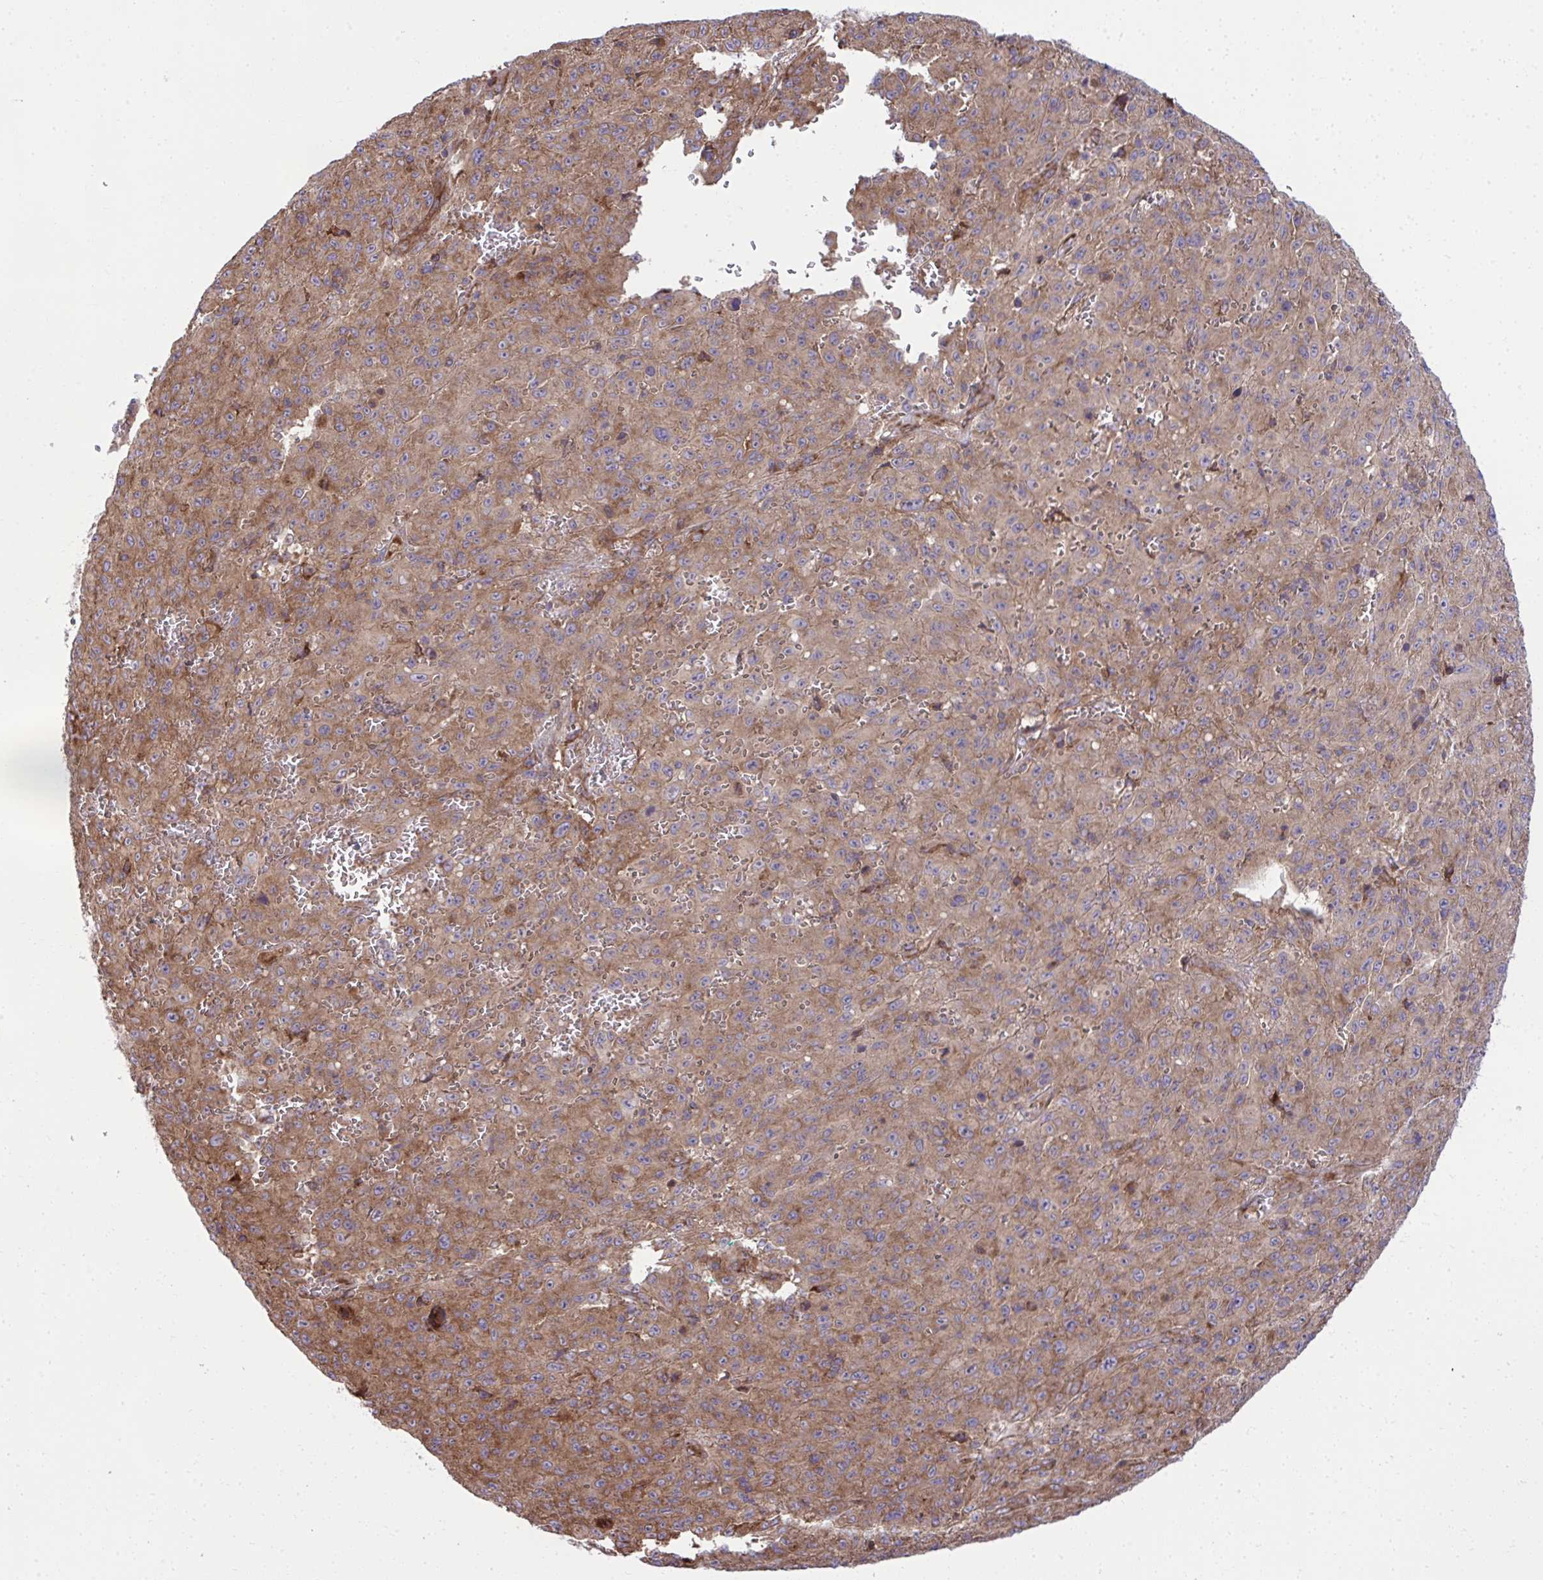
{"staining": {"intensity": "weak", "quantity": "25%-75%", "location": "cytoplasmic/membranous"}, "tissue": "melanoma", "cell_type": "Tumor cells", "image_type": "cancer", "snomed": [{"axis": "morphology", "description": "Malignant melanoma, NOS"}, {"axis": "topography", "description": "Skin"}], "caption": "Tumor cells display low levels of weak cytoplasmic/membranous positivity in about 25%-75% of cells in melanoma. The protein is stained brown, and the nuclei are stained in blue (DAB (3,3'-diaminobenzidine) IHC with brightfield microscopy, high magnification).", "gene": "NMNAT3", "patient": {"sex": "male", "age": 46}}